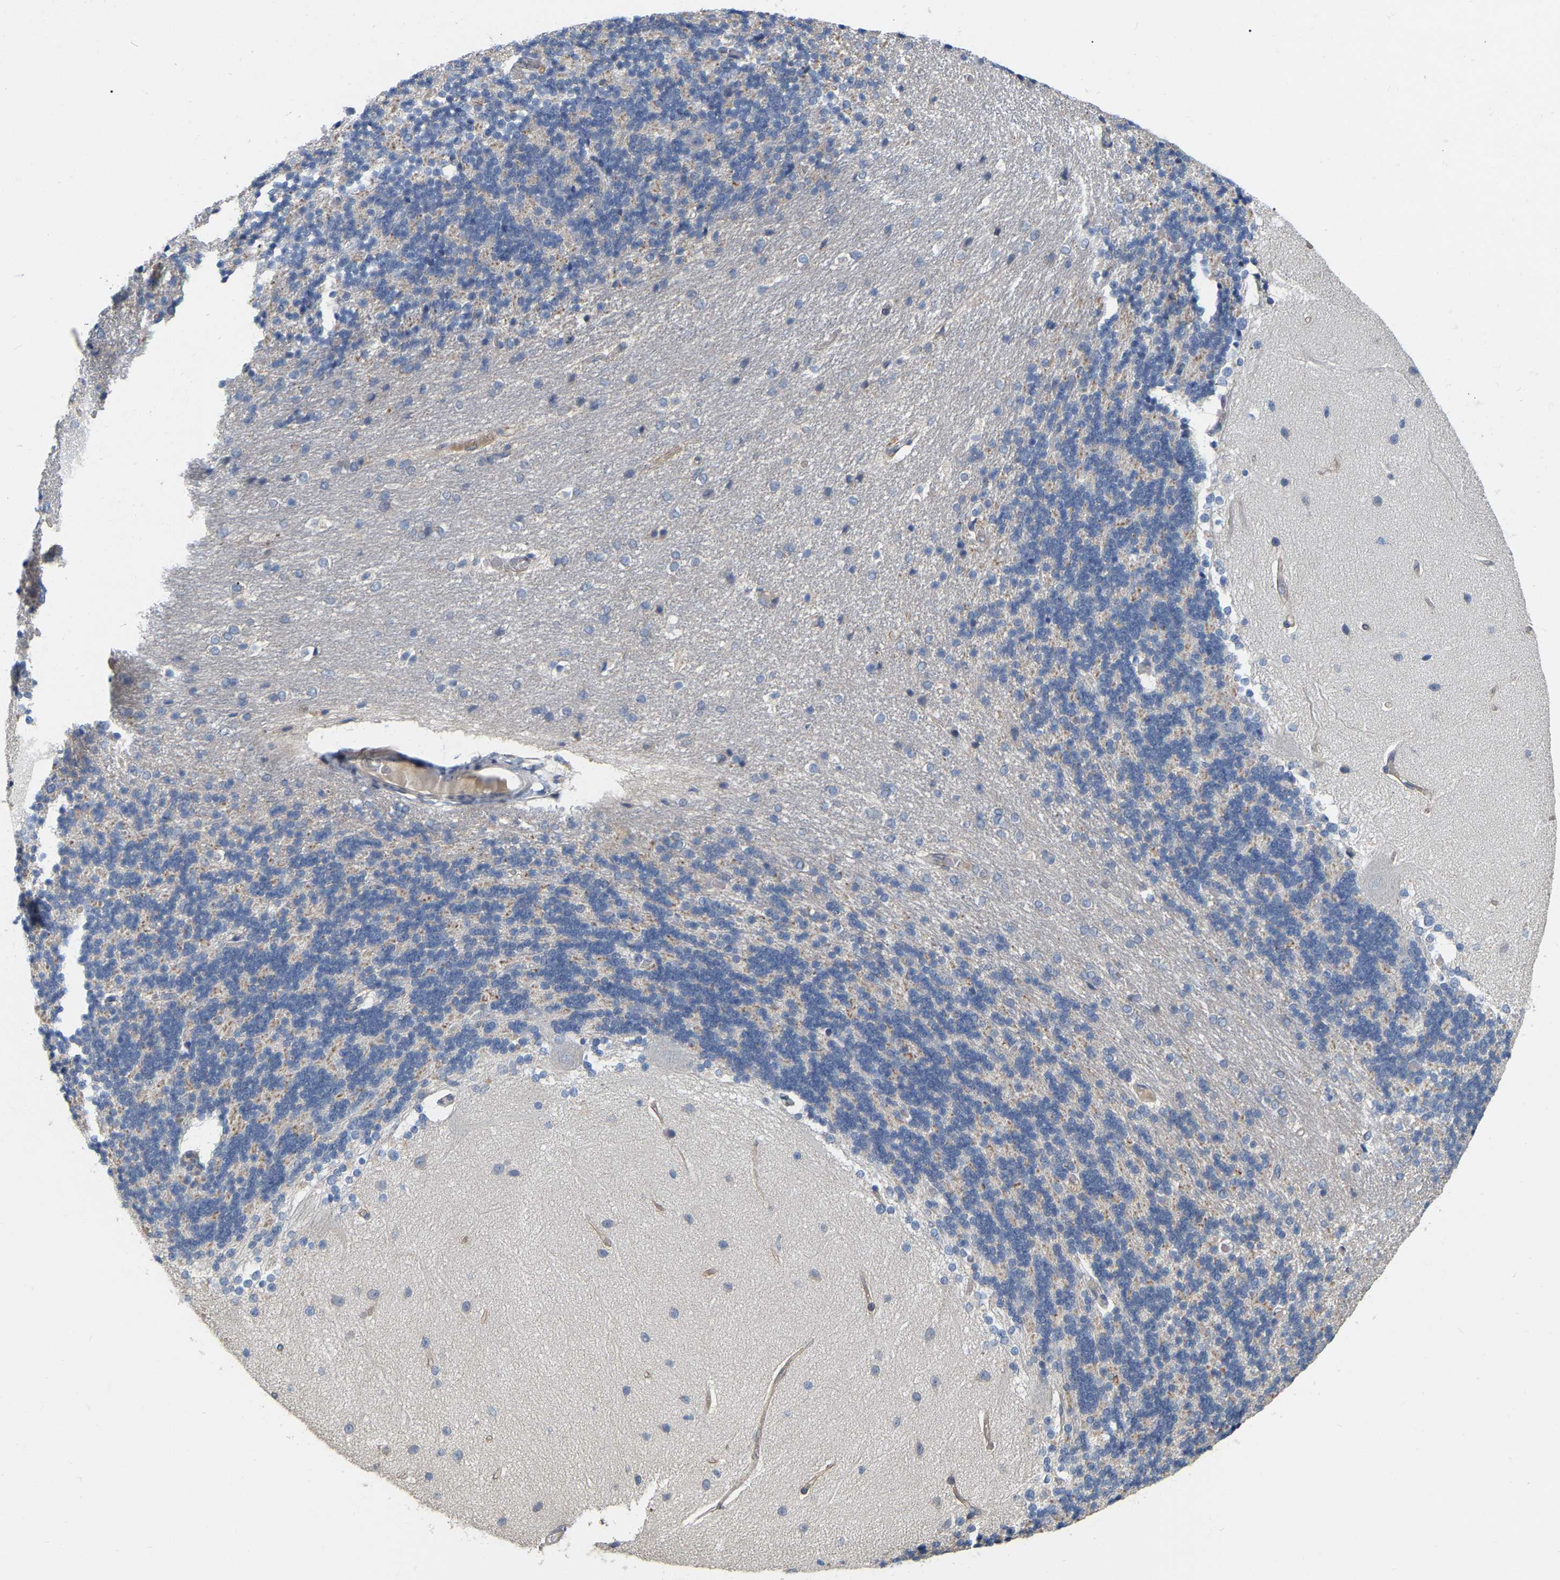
{"staining": {"intensity": "weak", "quantity": "25%-75%", "location": "cytoplasmic/membranous"}, "tissue": "cerebellum", "cell_type": "Cells in granular layer", "image_type": "normal", "snomed": [{"axis": "morphology", "description": "Normal tissue, NOS"}, {"axis": "topography", "description": "Cerebellum"}], "caption": "Protein positivity by IHC displays weak cytoplasmic/membranous expression in approximately 25%-75% of cells in granular layer in unremarkable cerebellum.", "gene": "SSH1", "patient": {"sex": "female", "age": 54}}